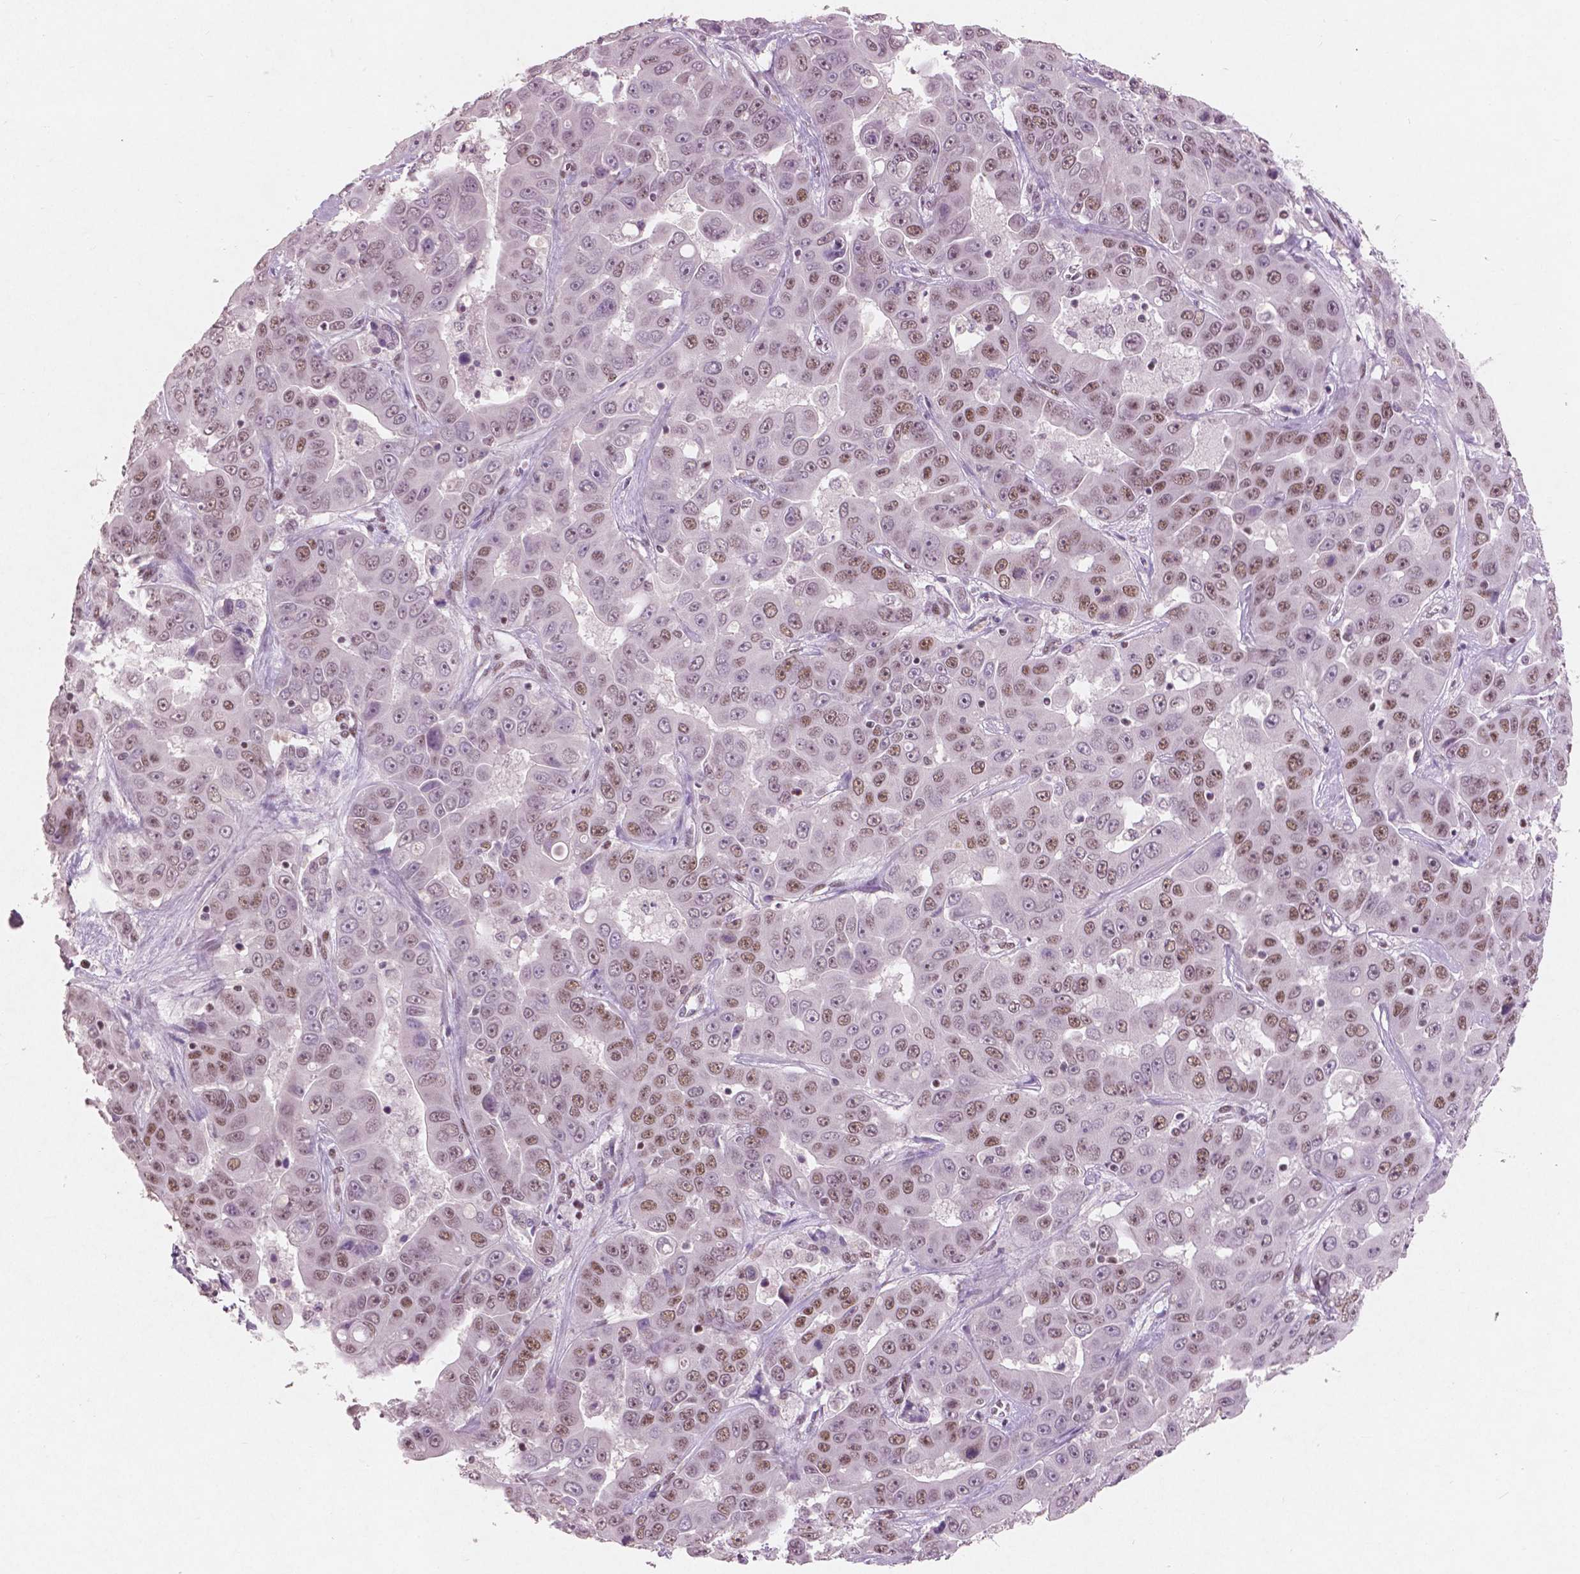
{"staining": {"intensity": "moderate", "quantity": "25%-75%", "location": "nuclear"}, "tissue": "liver cancer", "cell_type": "Tumor cells", "image_type": "cancer", "snomed": [{"axis": "morphology", "description": "Cholangiocarcinoma"}, {"axis": "topography", "description": "Liver"}], "caption": "Protein staining demonstrates moderate nuclear positivity in about 25%-75% of tumor cells in liver cancer. (DAB (3,3'-diaminobenzidine) IHC with brightfield microscopy, high magnification).", "gene": "BRD4", "patient": {"sex": "female", "age": 52}}